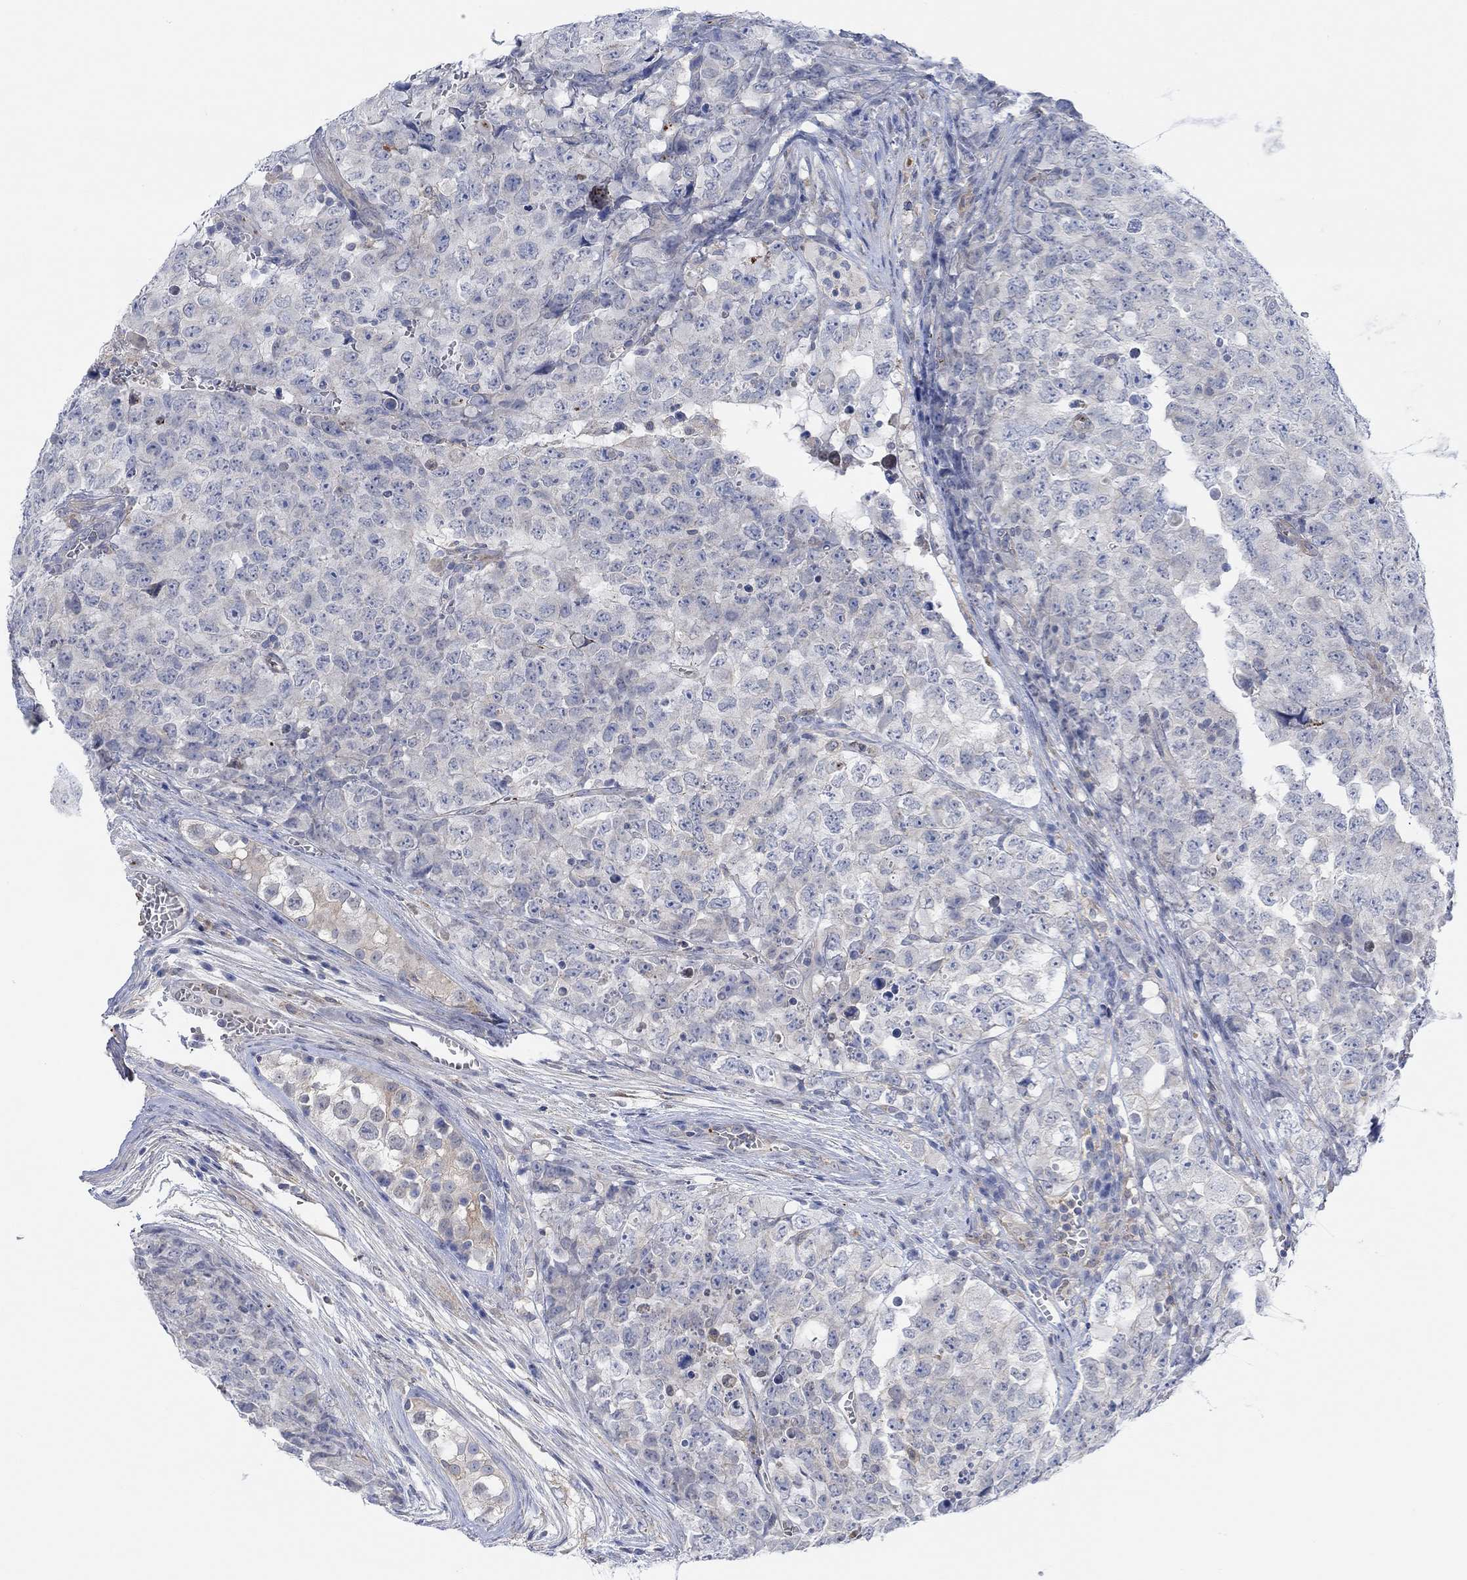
{"staining": {"intensity": "negative", "quantity": "none", "location": "none"}, "tissue": "testis cancer", "cell_type": "Tumor cells", "image_type": "cancer", "snomed": [{"axis": "morphology", "description": "Carcinoma, Embryonal, NOS"}, {"axis": "topography", "description": "Testis"}], "caption": "The image reveals no significant expression in tumor cells of testis cancer. (Brightfield microscopy of DAB immunohistochemistry at high magnification).", "gene": "PMFBP1", "patient": {"sex": "male", "age": 23}}